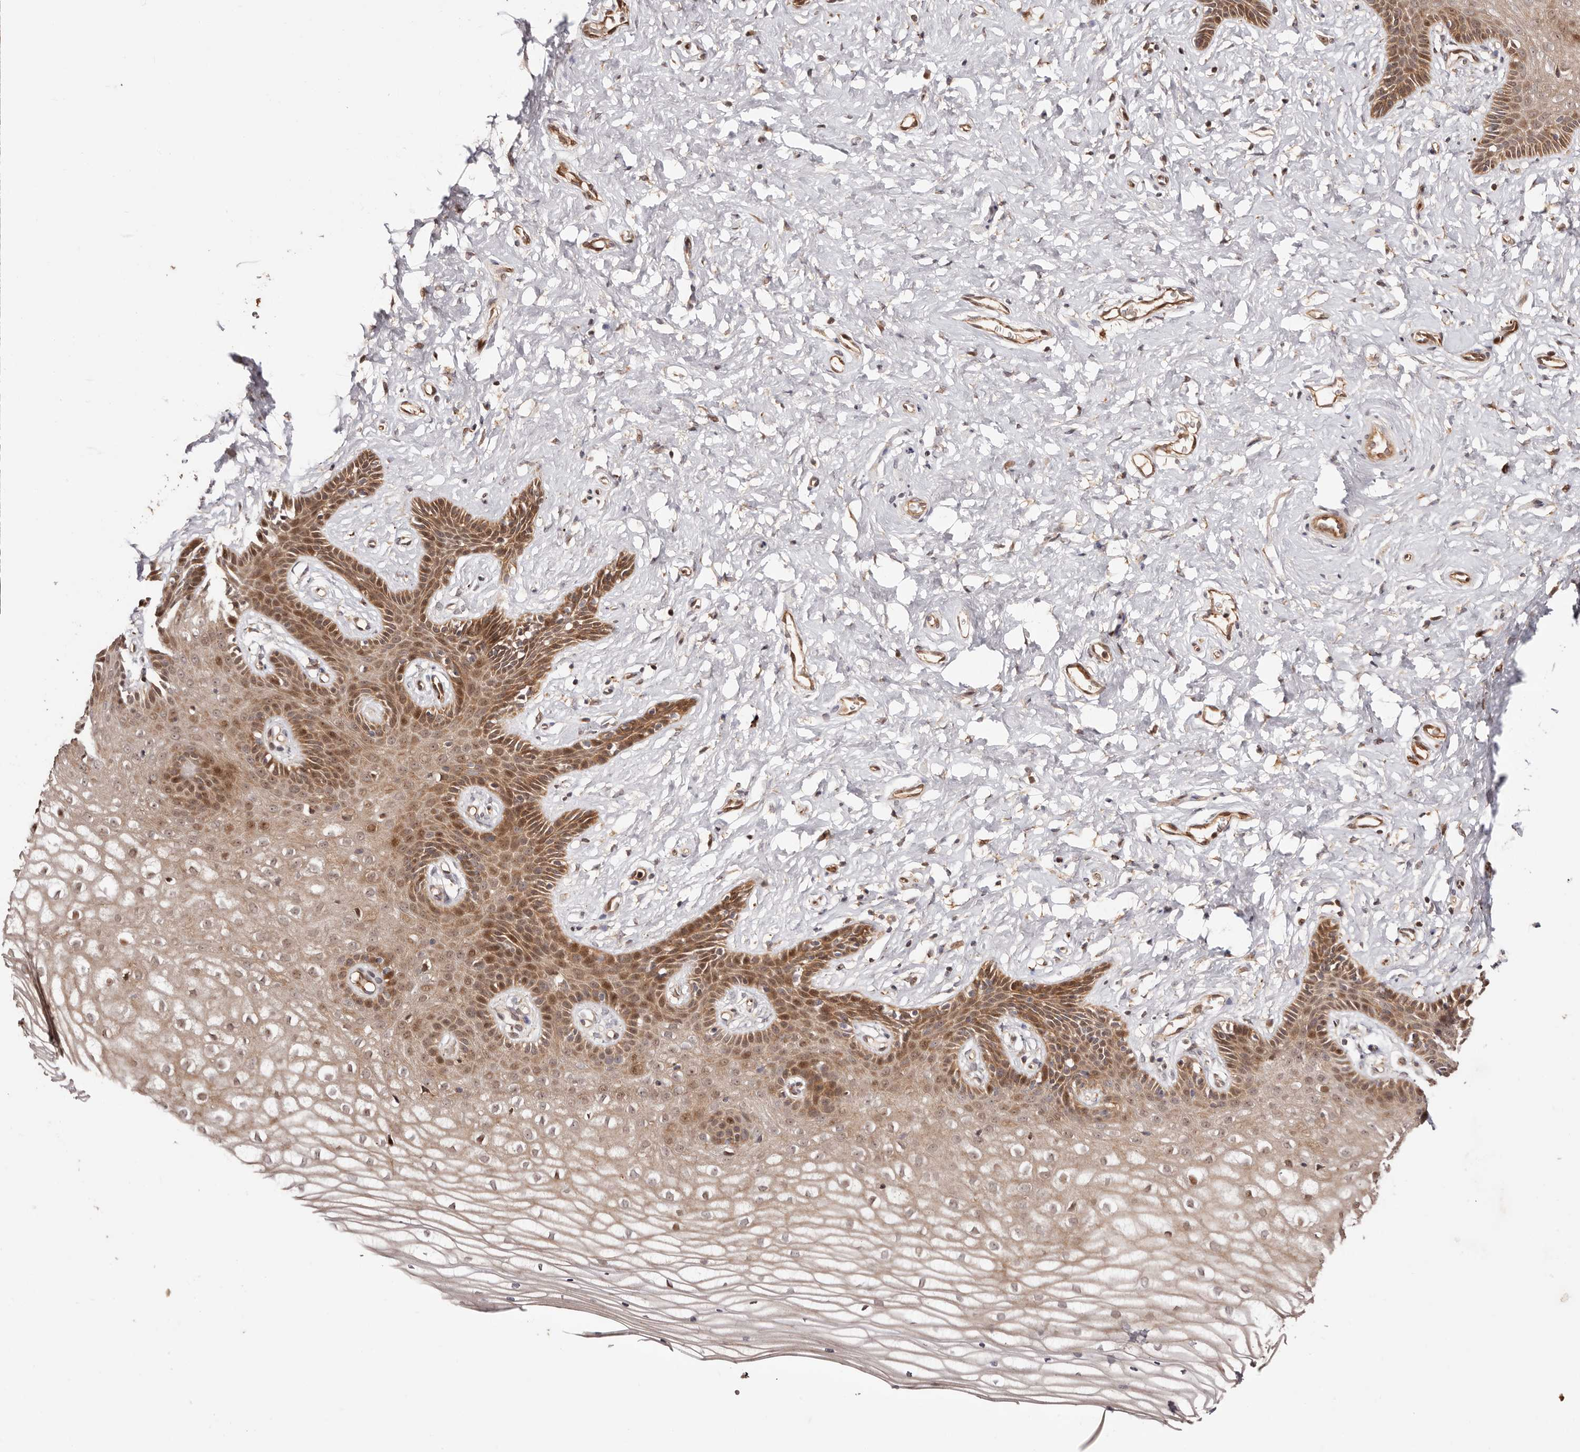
{"staining": {"intensity": "moderate", "quantity": ">75%", "location": "cytoplasmic/membranous,nuclear"}, "tissue": "vagina", "cell_type": "Squamous epithelial cells", "image_type": "normal", "snomed": [{"axis": "morphology", "description": "Normal tissue, NOS"}, {"axis": "topography", "description": "Vagina"}, {"axis": "topography", "description": "Cervix"}], "caption": "About >75% of squamous epithelial cells in unremarkable vagina exhibit moderate cytoplasmic/membranous,nuclear protein expression as visualized by brown immunohistochemical staining.", "gene": "PTPN22", "patient": {"sex": "female", "age": 40}}